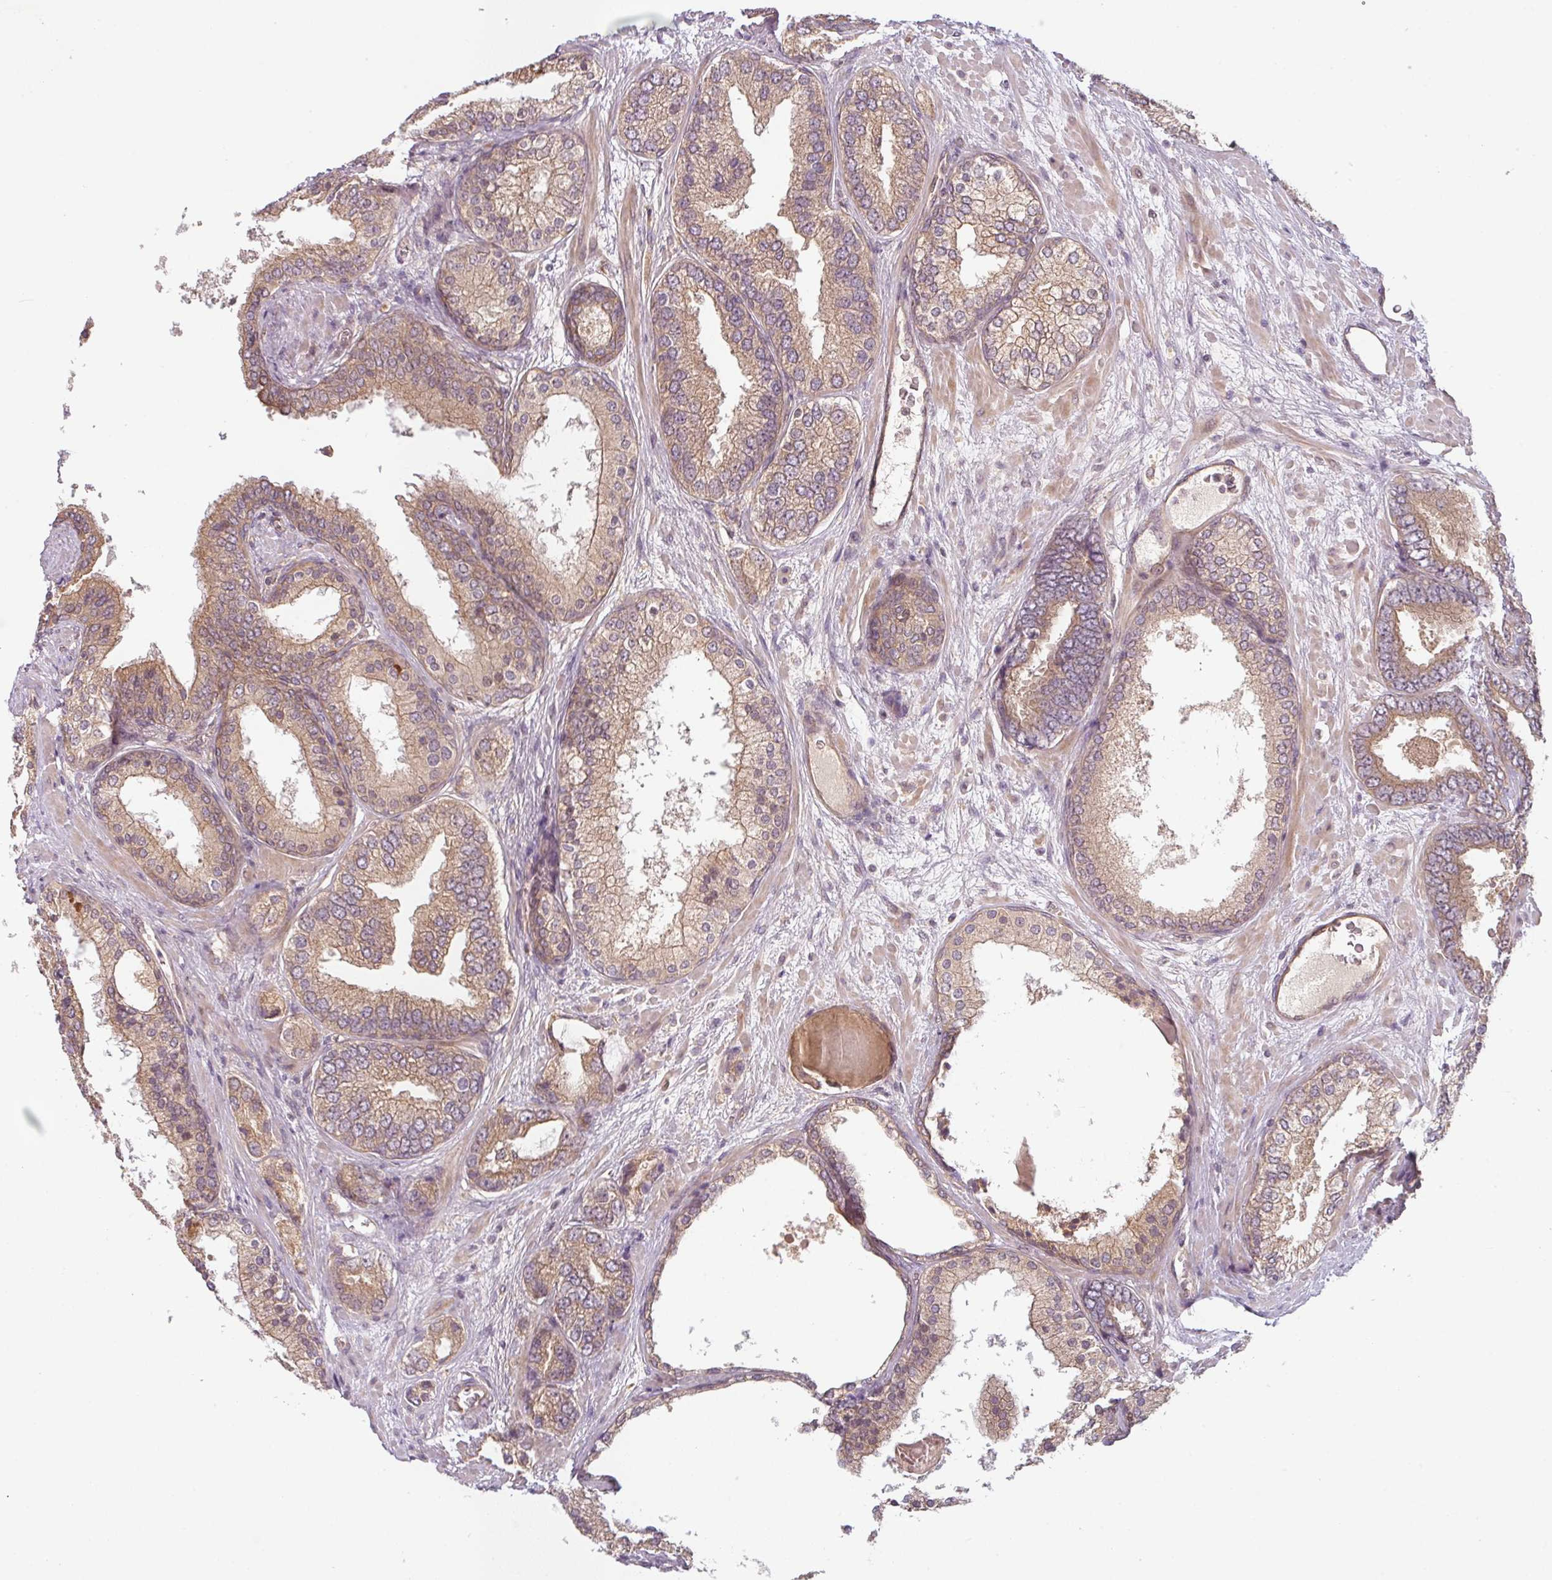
{"staining": {"intensity": "moderate", "quantity": ">75%", "location": "cytoplasmic/membranous"}, "tissue": "prostate cancer", "cell_type": "Tumor cells", "image_type": "cancer", "snomed": [{"axis": "morphology", "description": "Adenocarcinoma, High grade"}, {"axis": "topography", "description": "Prostate"}], "caption": "Immunohistochemistry photomicrograph of neoplastic tissue: prostate cancer stained using immunohistochemistry demonstrates medium levels of moderate protein expression localized specifically in the cytoplasmic/membranous of tumor cells, appearing as a cytoplasmic/membranous brown color.", "gene": "RNF31", "patient": {"sex": "male", "age": 63}}